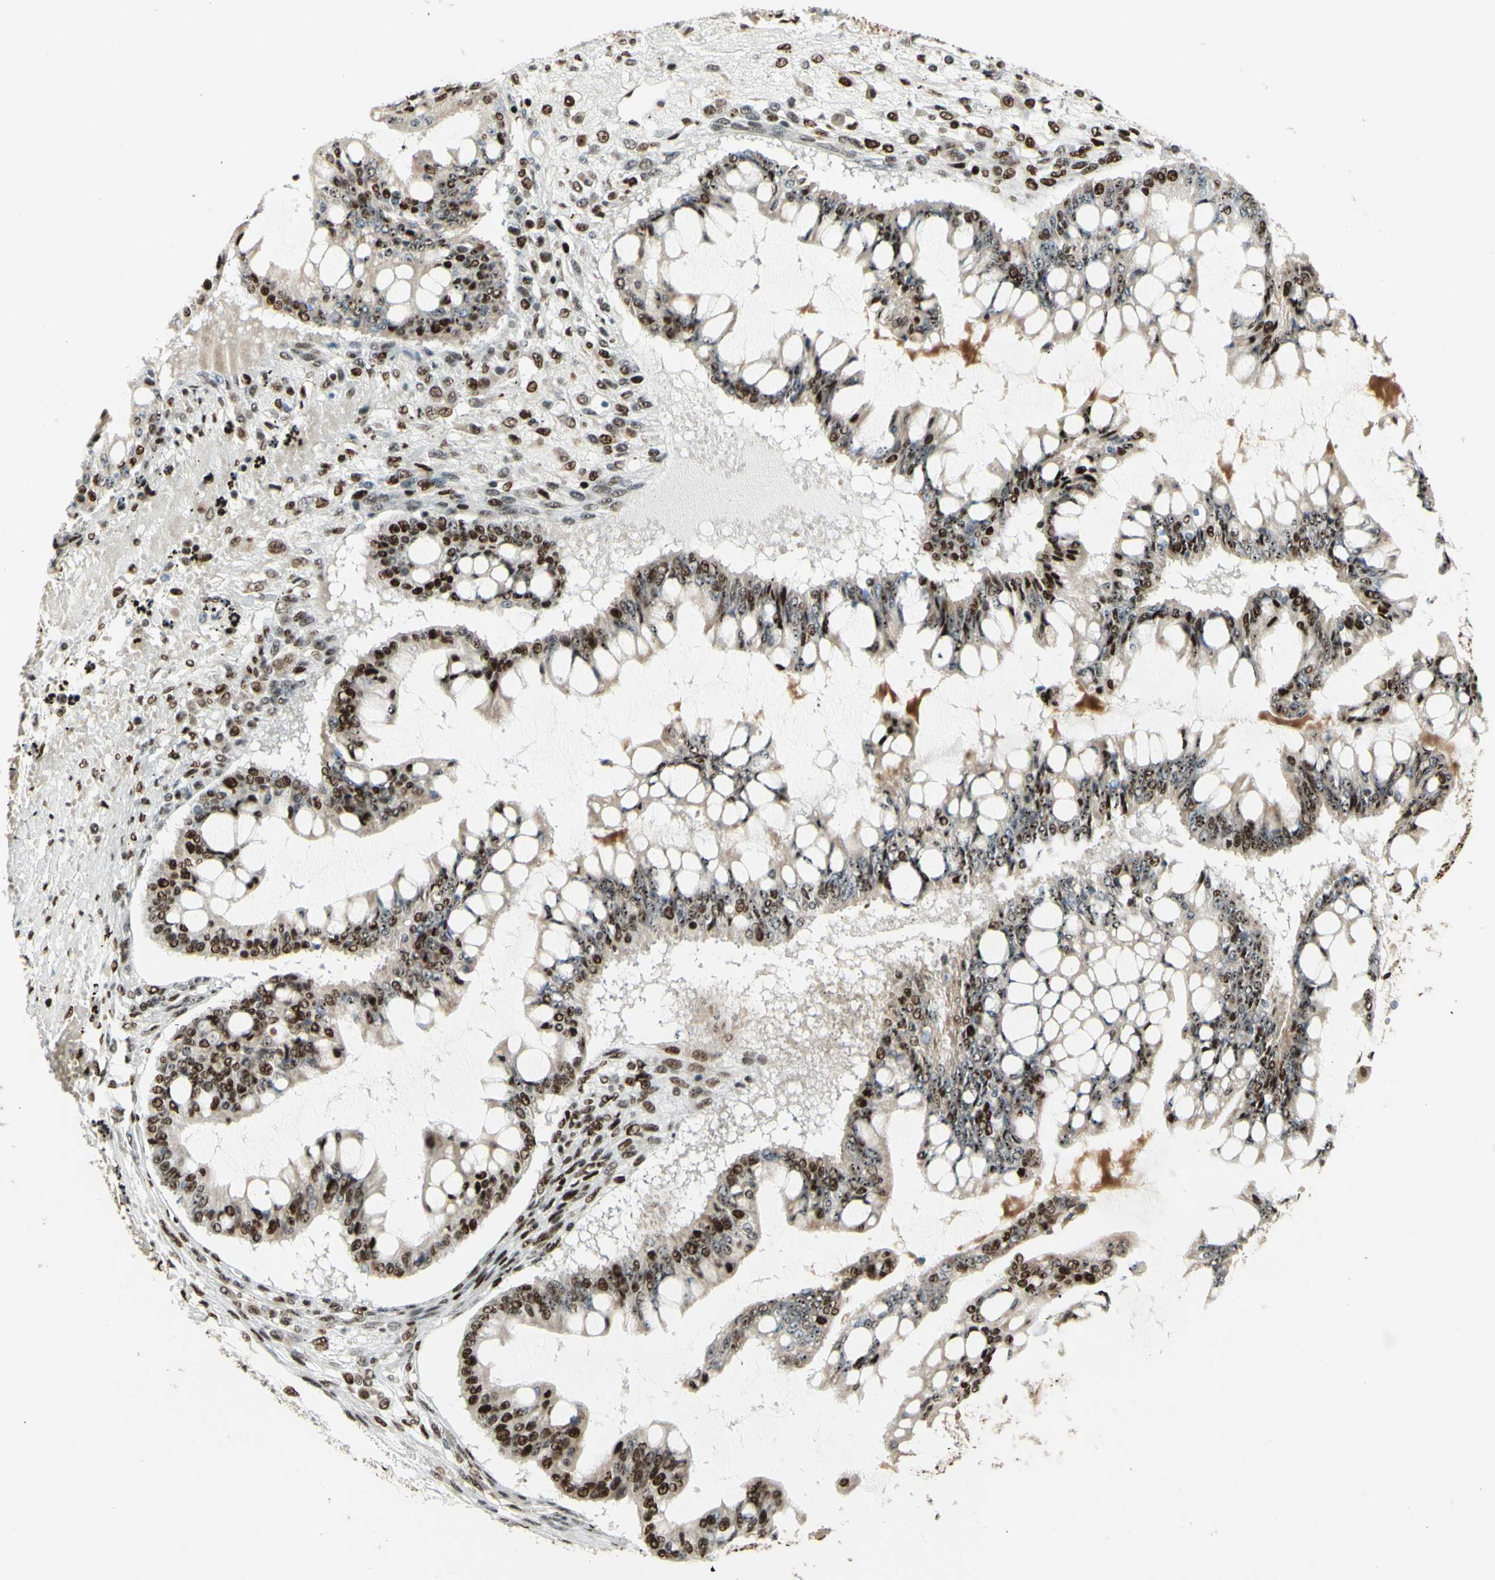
{"staining": {"intensity": "strong", "quantity": "25%-75%", "location": "nuclear"}, "tissue": "ovarian cancer", "cell_type": "Tumor cells", "image_type": "cancer", "snomed": [{"axis": "morphology", "description": "Cystadenocarcinoma, mucinous, NOS"}, {"axis": "topography", "description": "Ovary"}], "caption": "Immunohistochemical staining of human ovarian cancer (mucinous cystadenocarcinoma) demonstrates high levels of strong nuclear expression in approximately 25%-75% of tumor cells. The staining was performed using DAB (3,3'-diaminobenzidine), with brown indicating positive protein expression. Nuclei are stained blue with hematoxylin.", "gene": "DHX9", "patient": {"sex": "female", "age": 73}}